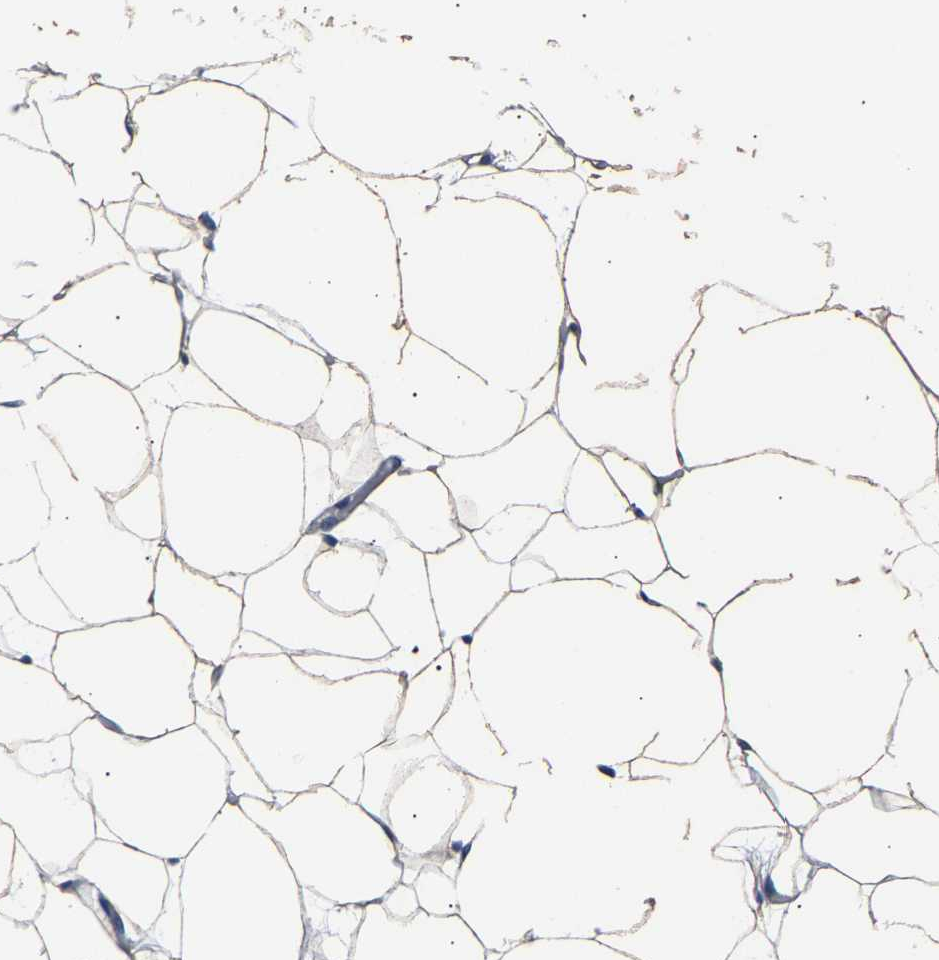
{"staining": {"intensity": "weak", "quantity": ">75%", "location": "cytoplasmic/membranous"}, "tissue": "adipose tissue", "cell_type": "Adipocytes", "image_type": "normal", "snomed": [{"axis": "morphology", "description": "Normal tissue, NOS"}, {"axis": "topography", "description": "Breast"}, {"axis": "topography", "description": "Soft tissue"}], "caption": "This photomicrograph demonstrates benign adipose tissue stained with IHC to label a protein in brown. The cytoplasmic/membranous of adipocytes show weak positivity for the protein. Nuclei are counter-stained blue.", "gene": "TMEM168", "patient": {"sex": "female", "age": 75}}